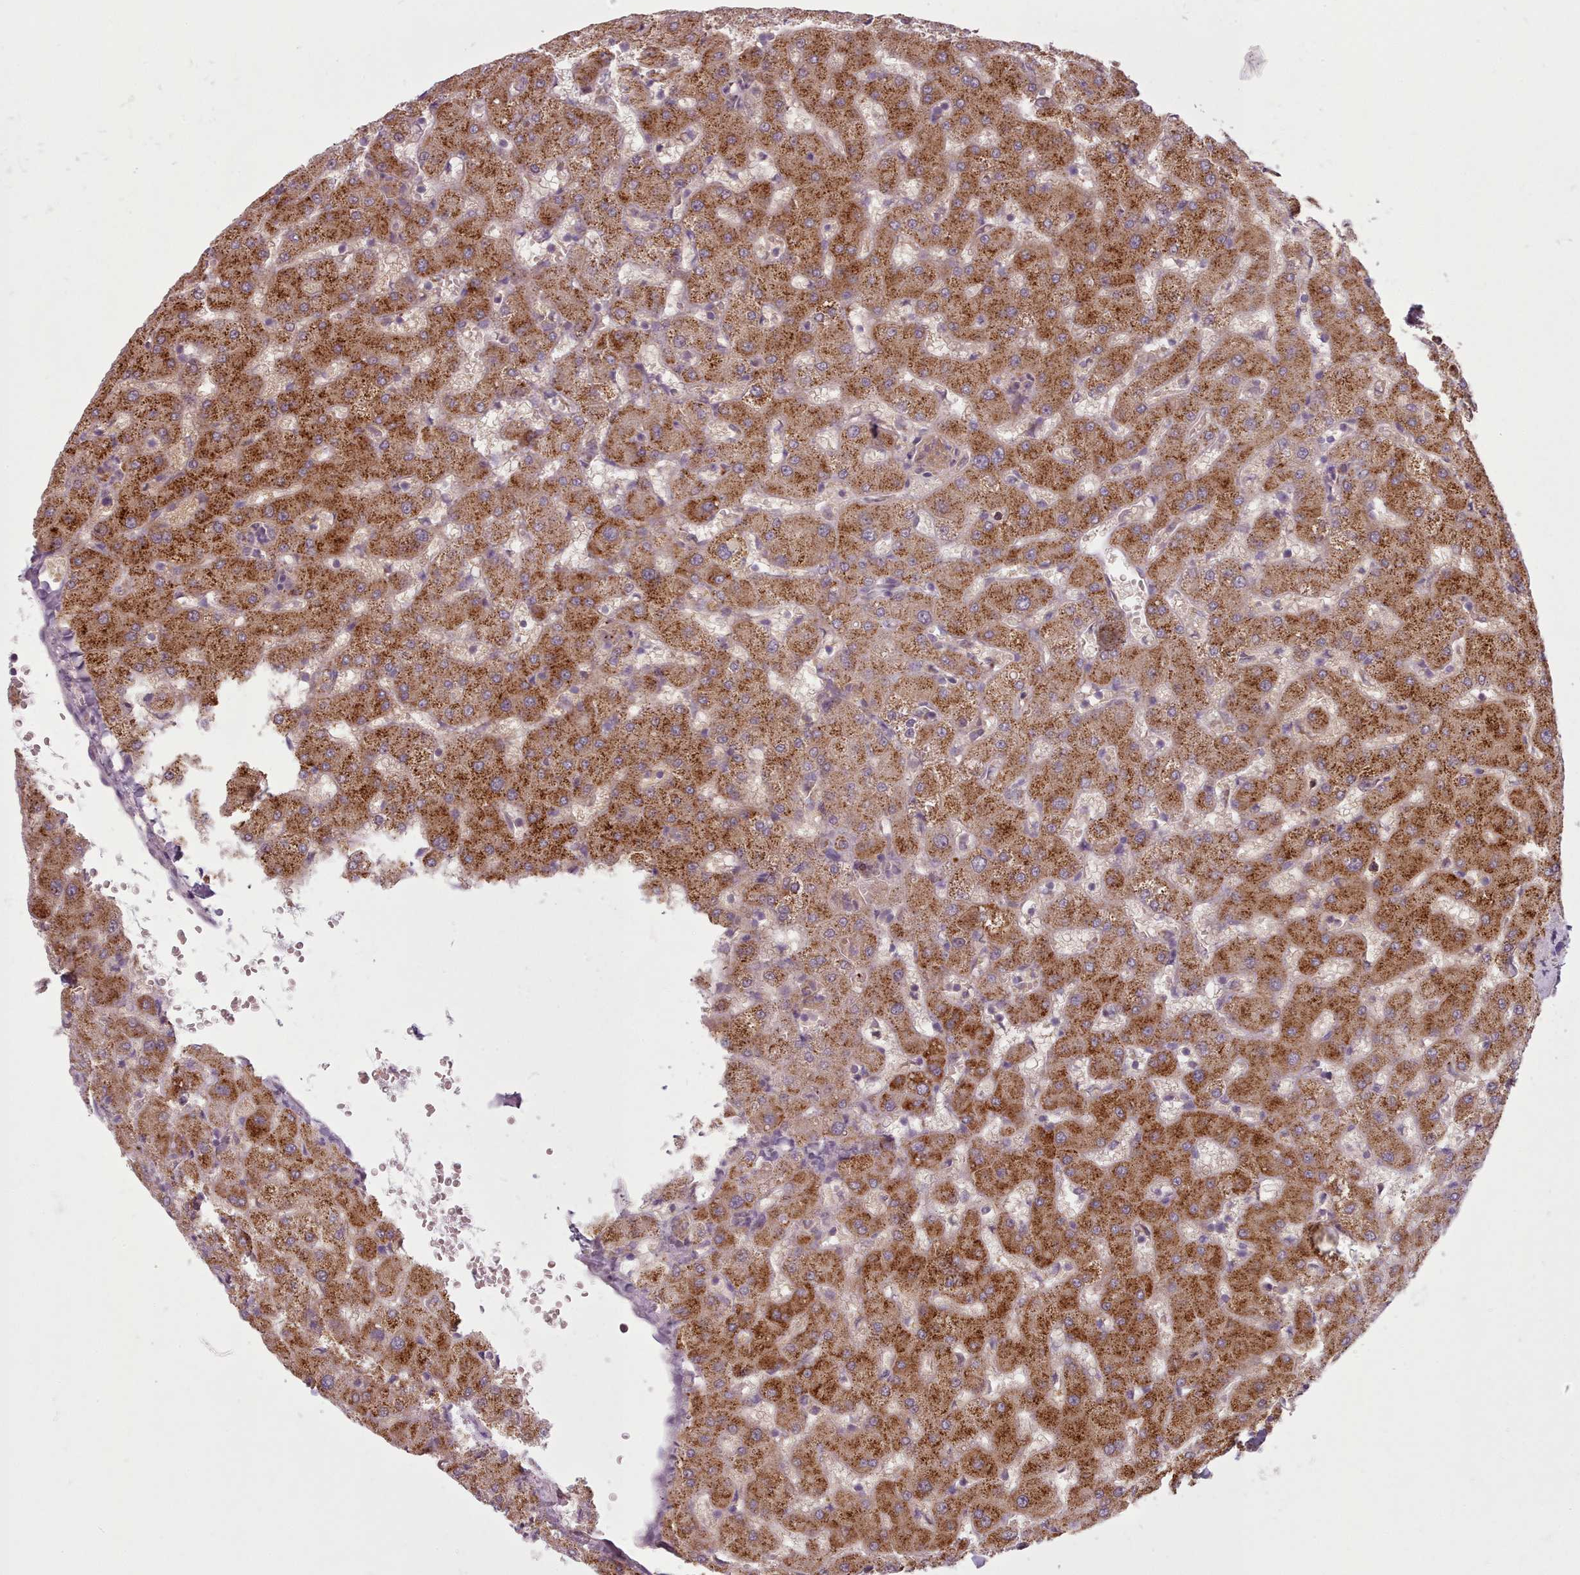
{"staining": {"intensity": "negative", "quantity": "none", "location": "none"}, "tissue": "liver", "cell_type": "Cholangiocytes", "image_type": "normal", "snomed": [{"axis": "morphology", "description": "Normal tissue, NOS"}, {"axis": "topography", "description": "Liver"}], "caption": "IHC photomicrograph of benign liver: liver stained with DAB reveals no significant protein staining in cholangiocytes. Nuclei are stained in blue.", "gene": "LAPTM5", "patient": {"sex": "female", "age": 63}}